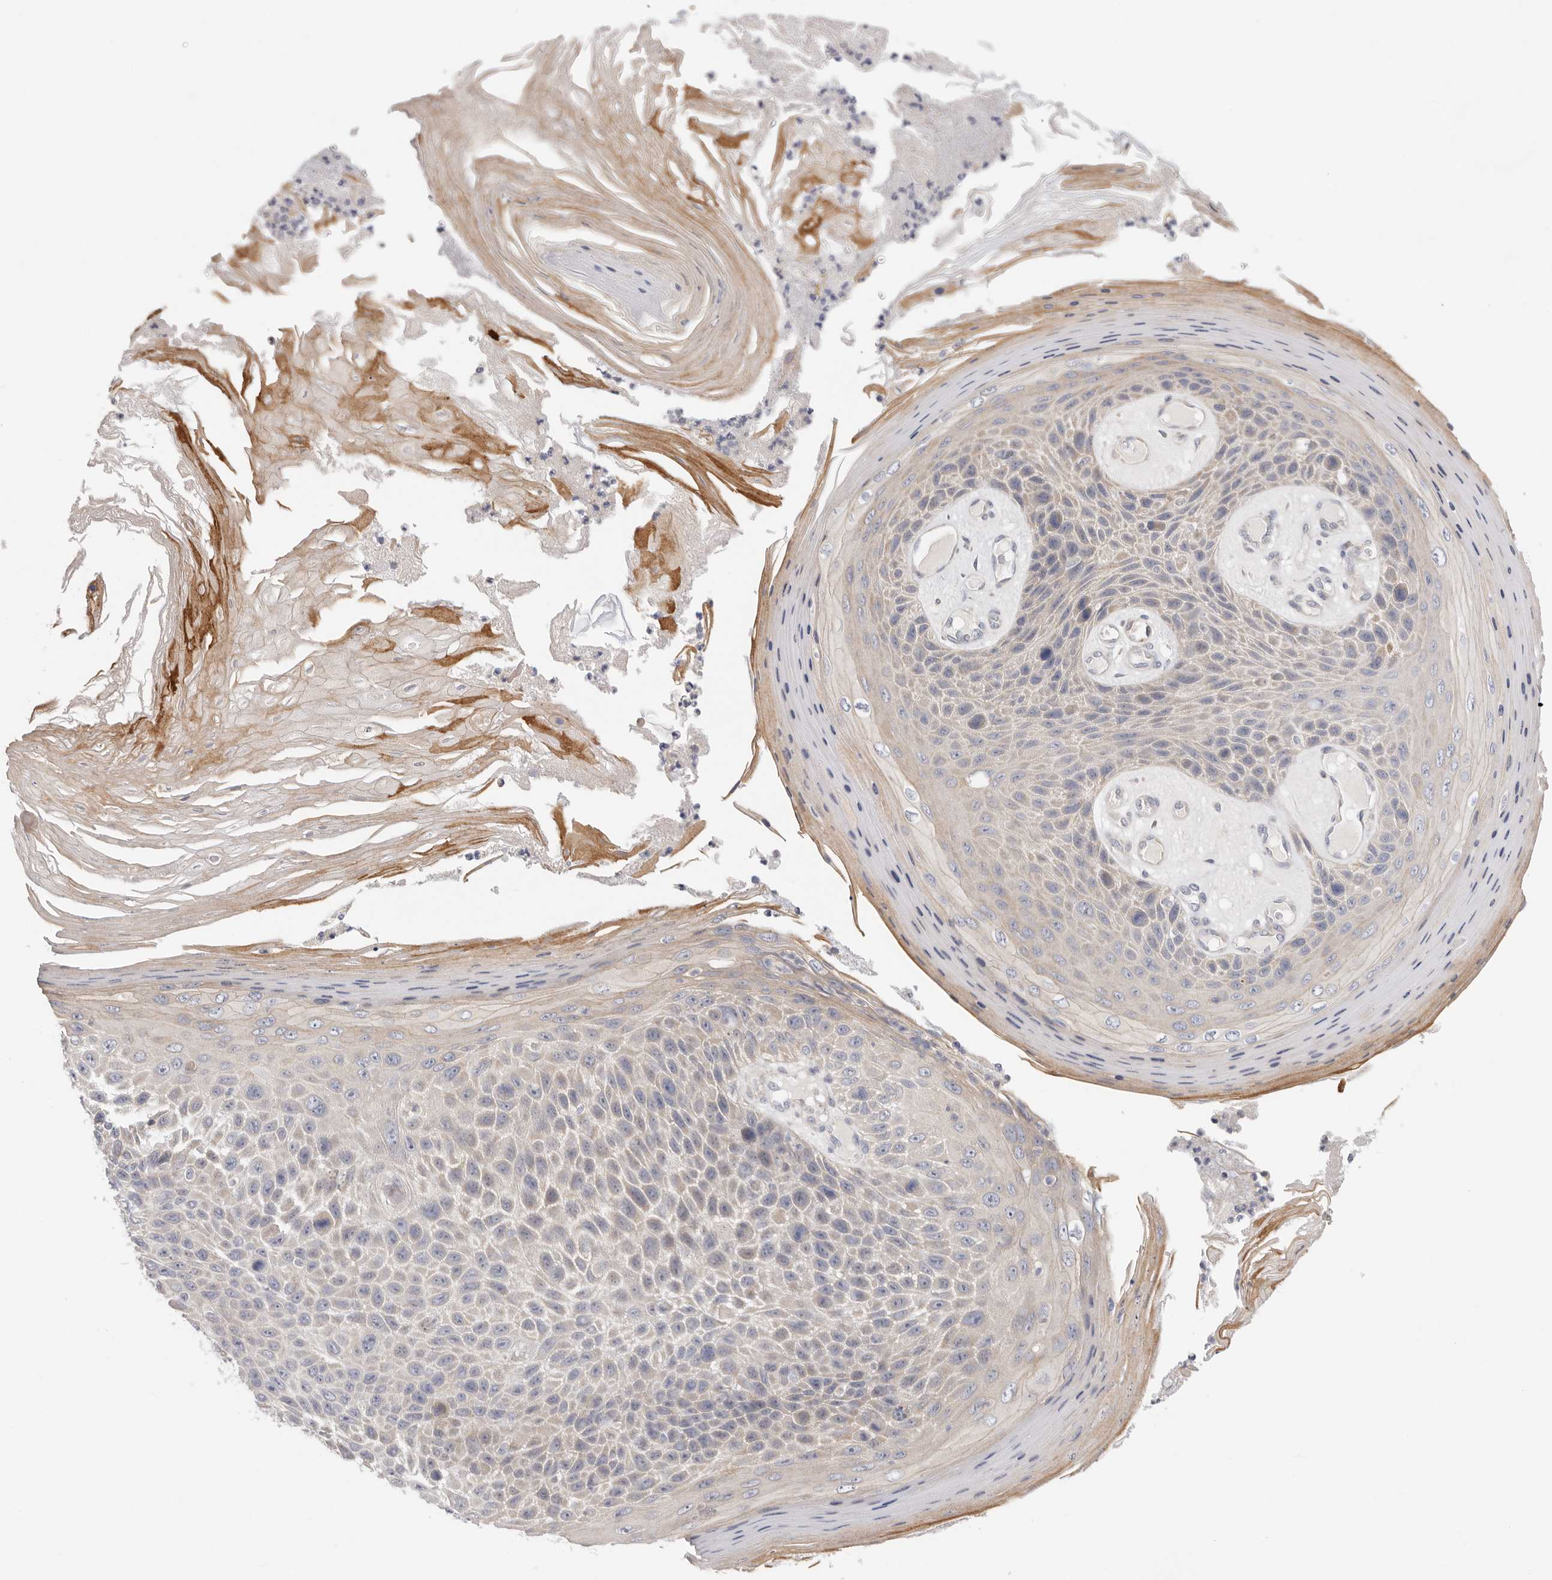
{"staining": {"intensity": "moderate", "quantity": "<25%", "location": "cytoplasmic/membranous"}, "tissue": "skin cancer", "cell_type": "Tumor cells", "image_type": "cancer", "snomed": [{"axis": "morphology", "description": "Squamous cell carcinoma, NOS"}, {"axis": "topography", "description": "Skin"}], "caption": "Tumor cells reveal moderate cytoplasmic/membranous staining in about <25% of cells in skin cancer. Nuclei are stained in blue.", "gene": "USH1C", "patient": {"sex": "female", "age": 88}}